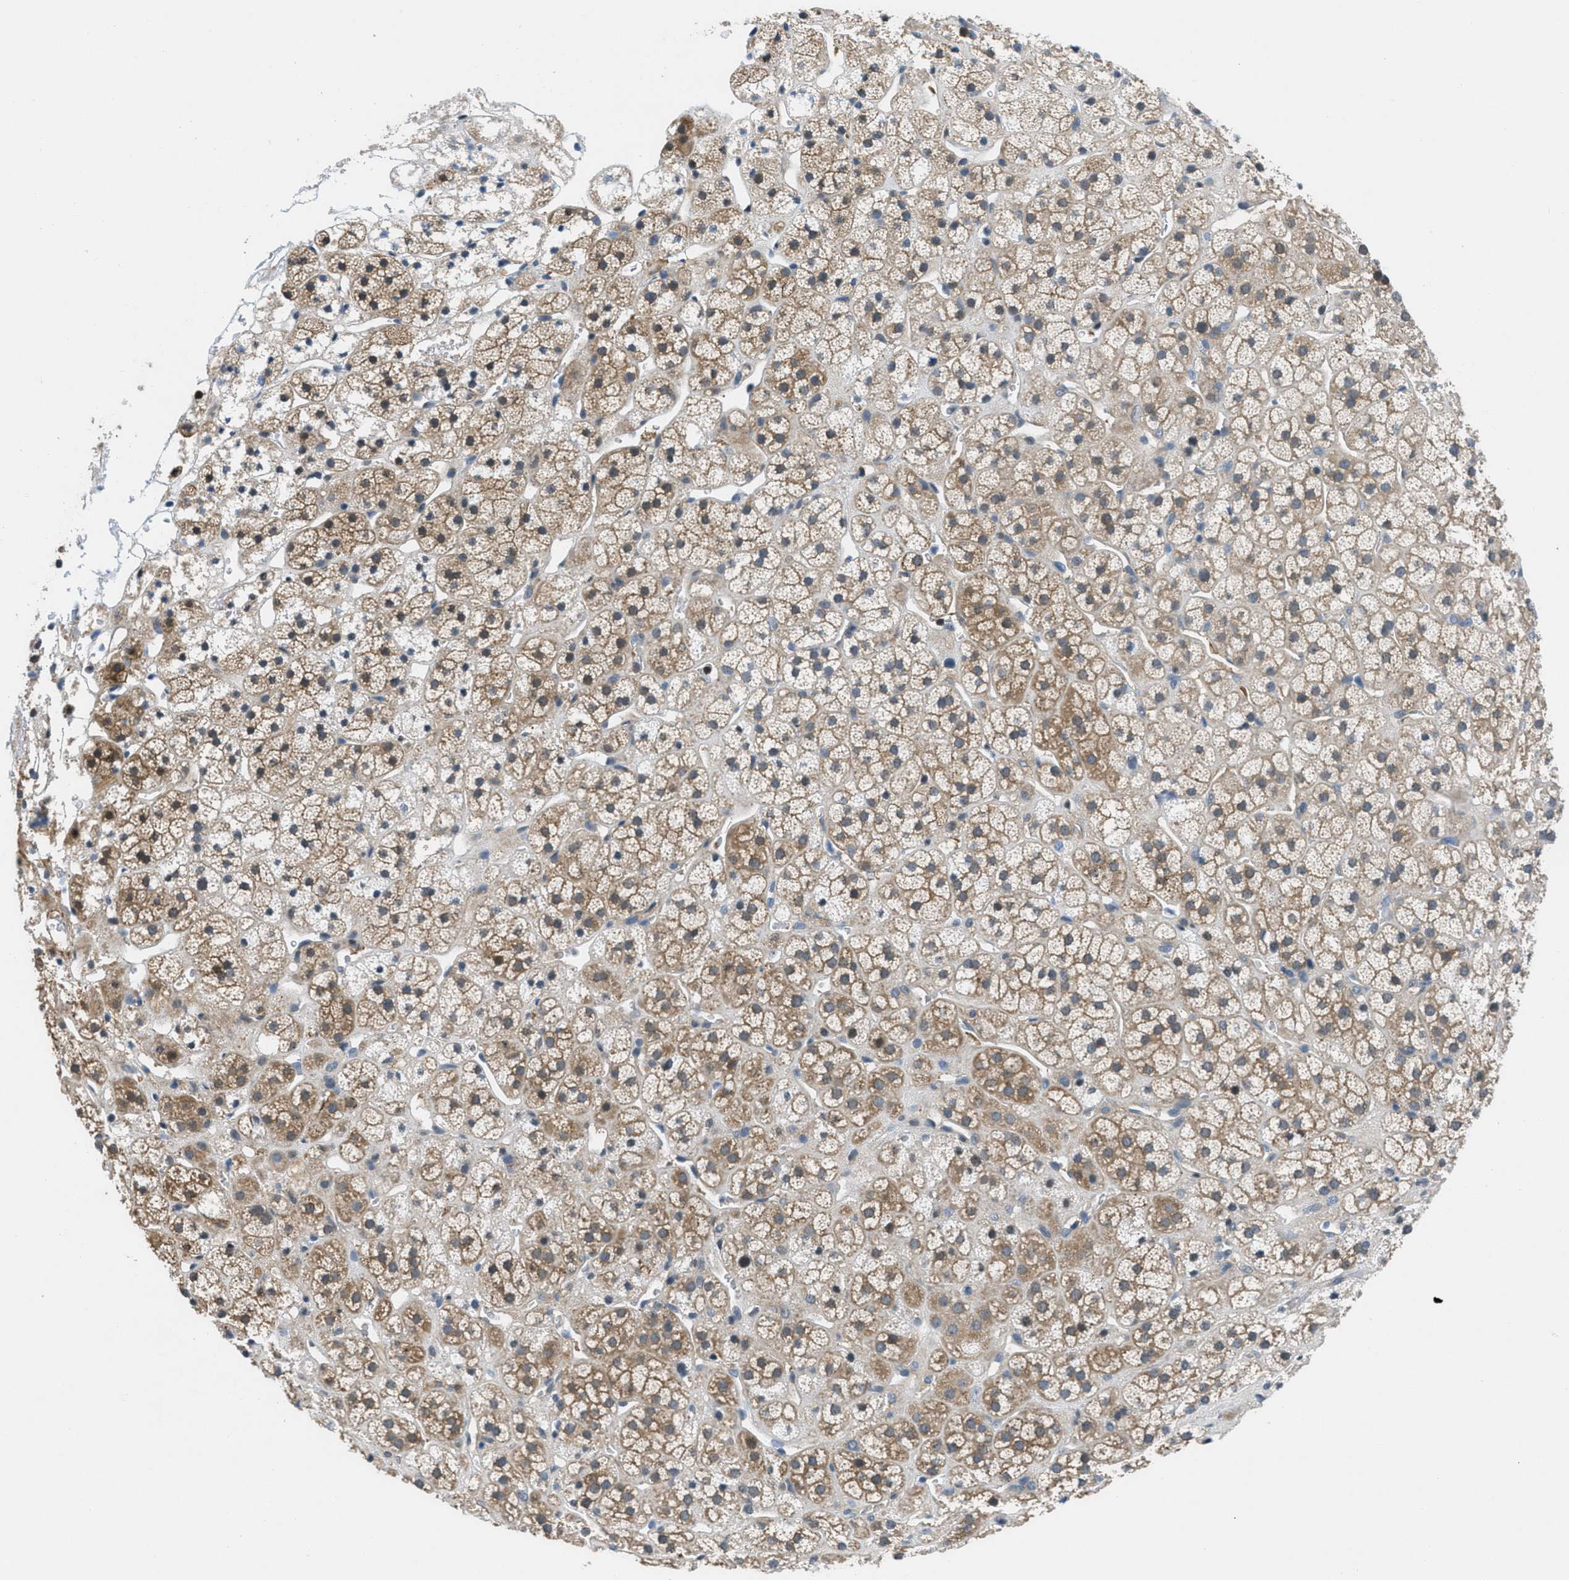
{"staining": {"intensity": "moderate", "quantity": ">75%", "location": "cytoplasmic/membranous"}, "tissue": "adrenal gland", "cell_type": "Glandular cells", "image_type": "normal", "snomed": [{"axis": "morphology", "description": "Normal tissue, NOS"}, {"axis": "topography", "description": "Adrenal gland"}], "caption": "A micrograph of human adrenal gland stained for a protein reveals moderate cytoplasmic/membranous brown staining in glandular cells.", "gene": "PIP5K1C", "patient": {"sex": "male", "age": 56}}